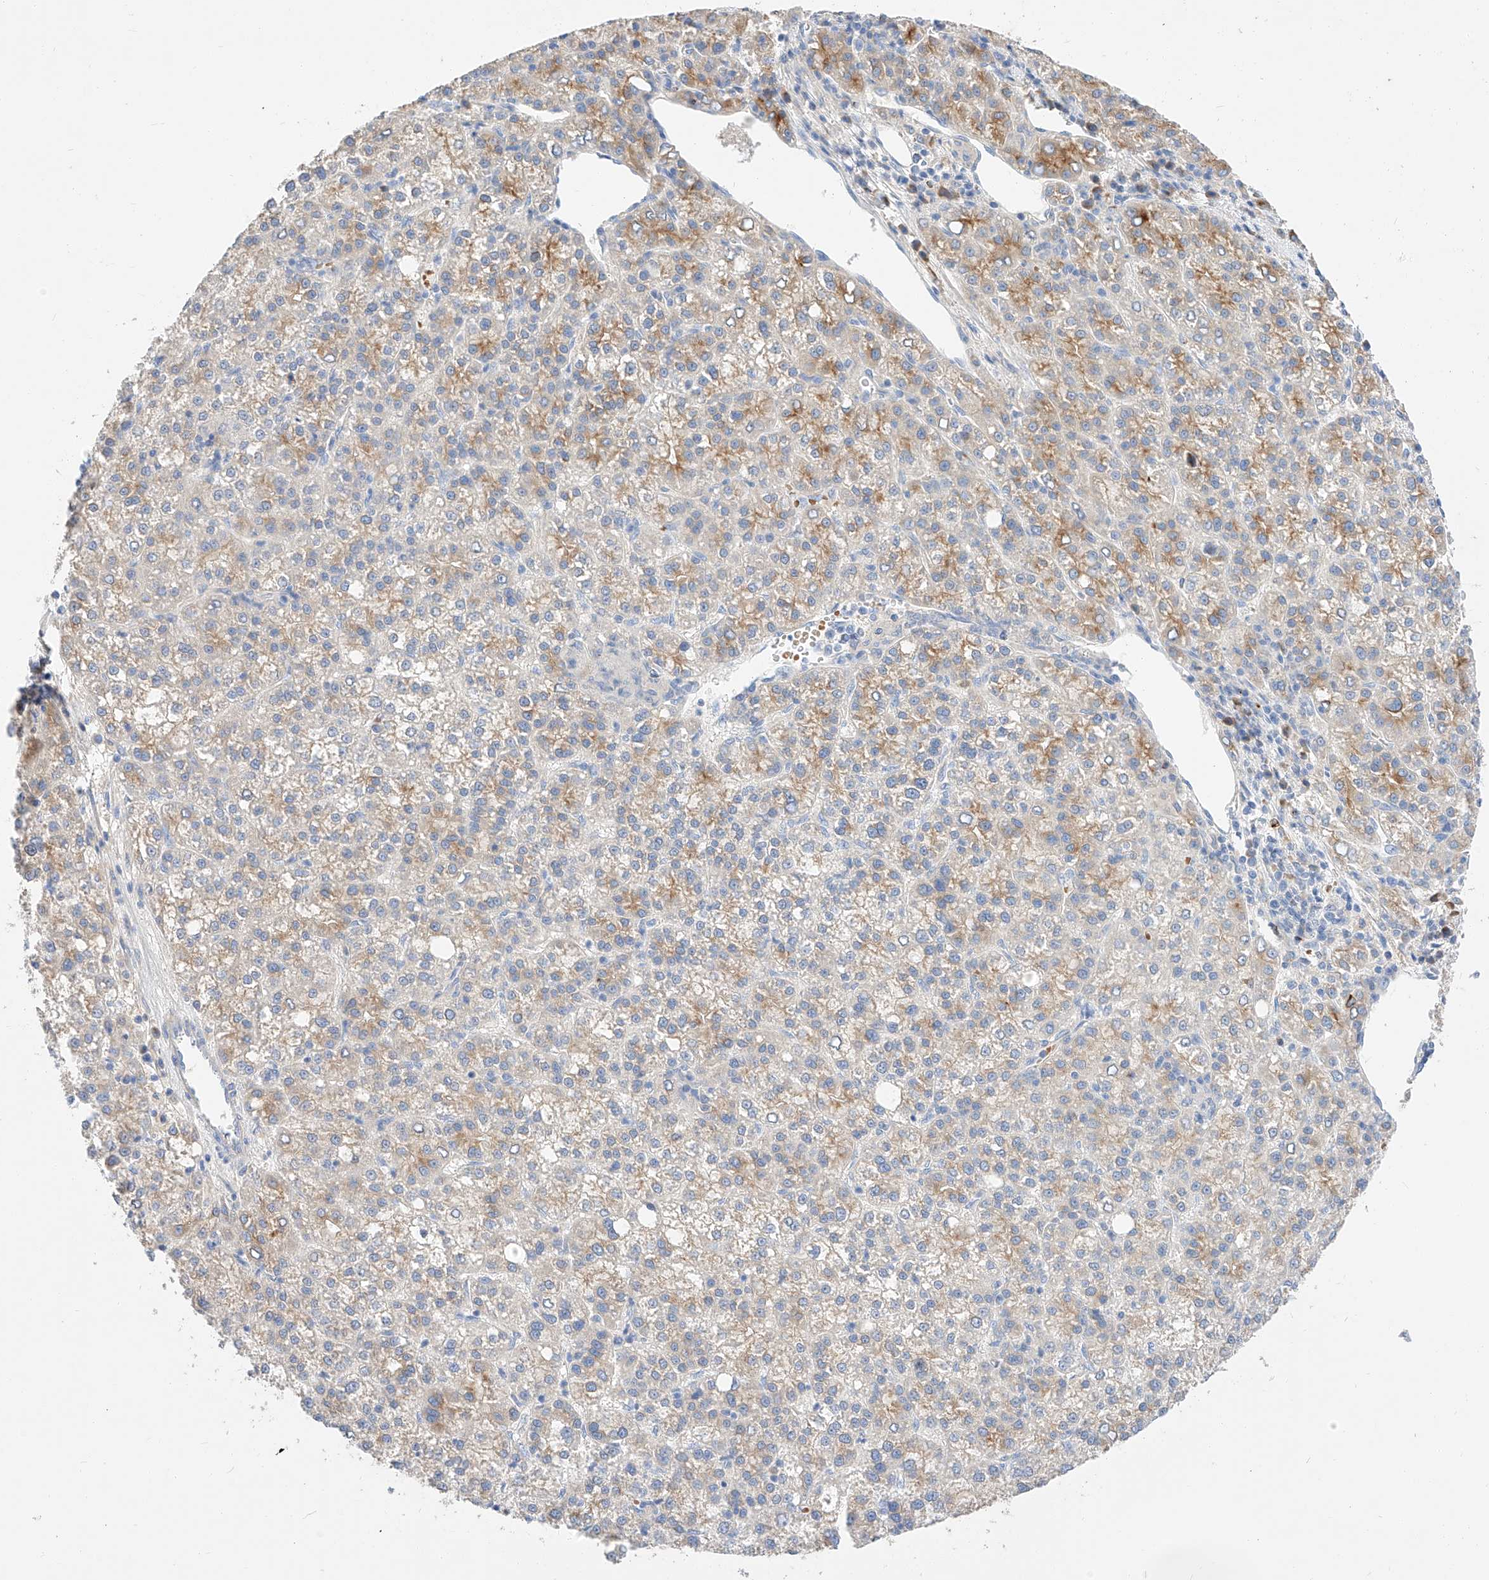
{"staining": {"intensity": "moderate", "quantity": "<25%", "location": "cytoplasmic/membranous"}, "tissue": "liver cancer", "cell_type": "Tumor cells", "image_type": "cancer", "snomed": [{"axis": "morphology", "description": "Carcinoma, Hepatocellular, NOS"}, {"axis": "topography", "description": "Liver"}], "caption": "A brown stain shows moderate cytoplasmic/membranous staining of a protein in liver cancer (hepatocellular carcinoma) tumor cells. (brown staining indicates protein expression, while blue staining denotes nuclei).", "gene": "MAP7", "patient": {"sex": "female", "age": 58}}